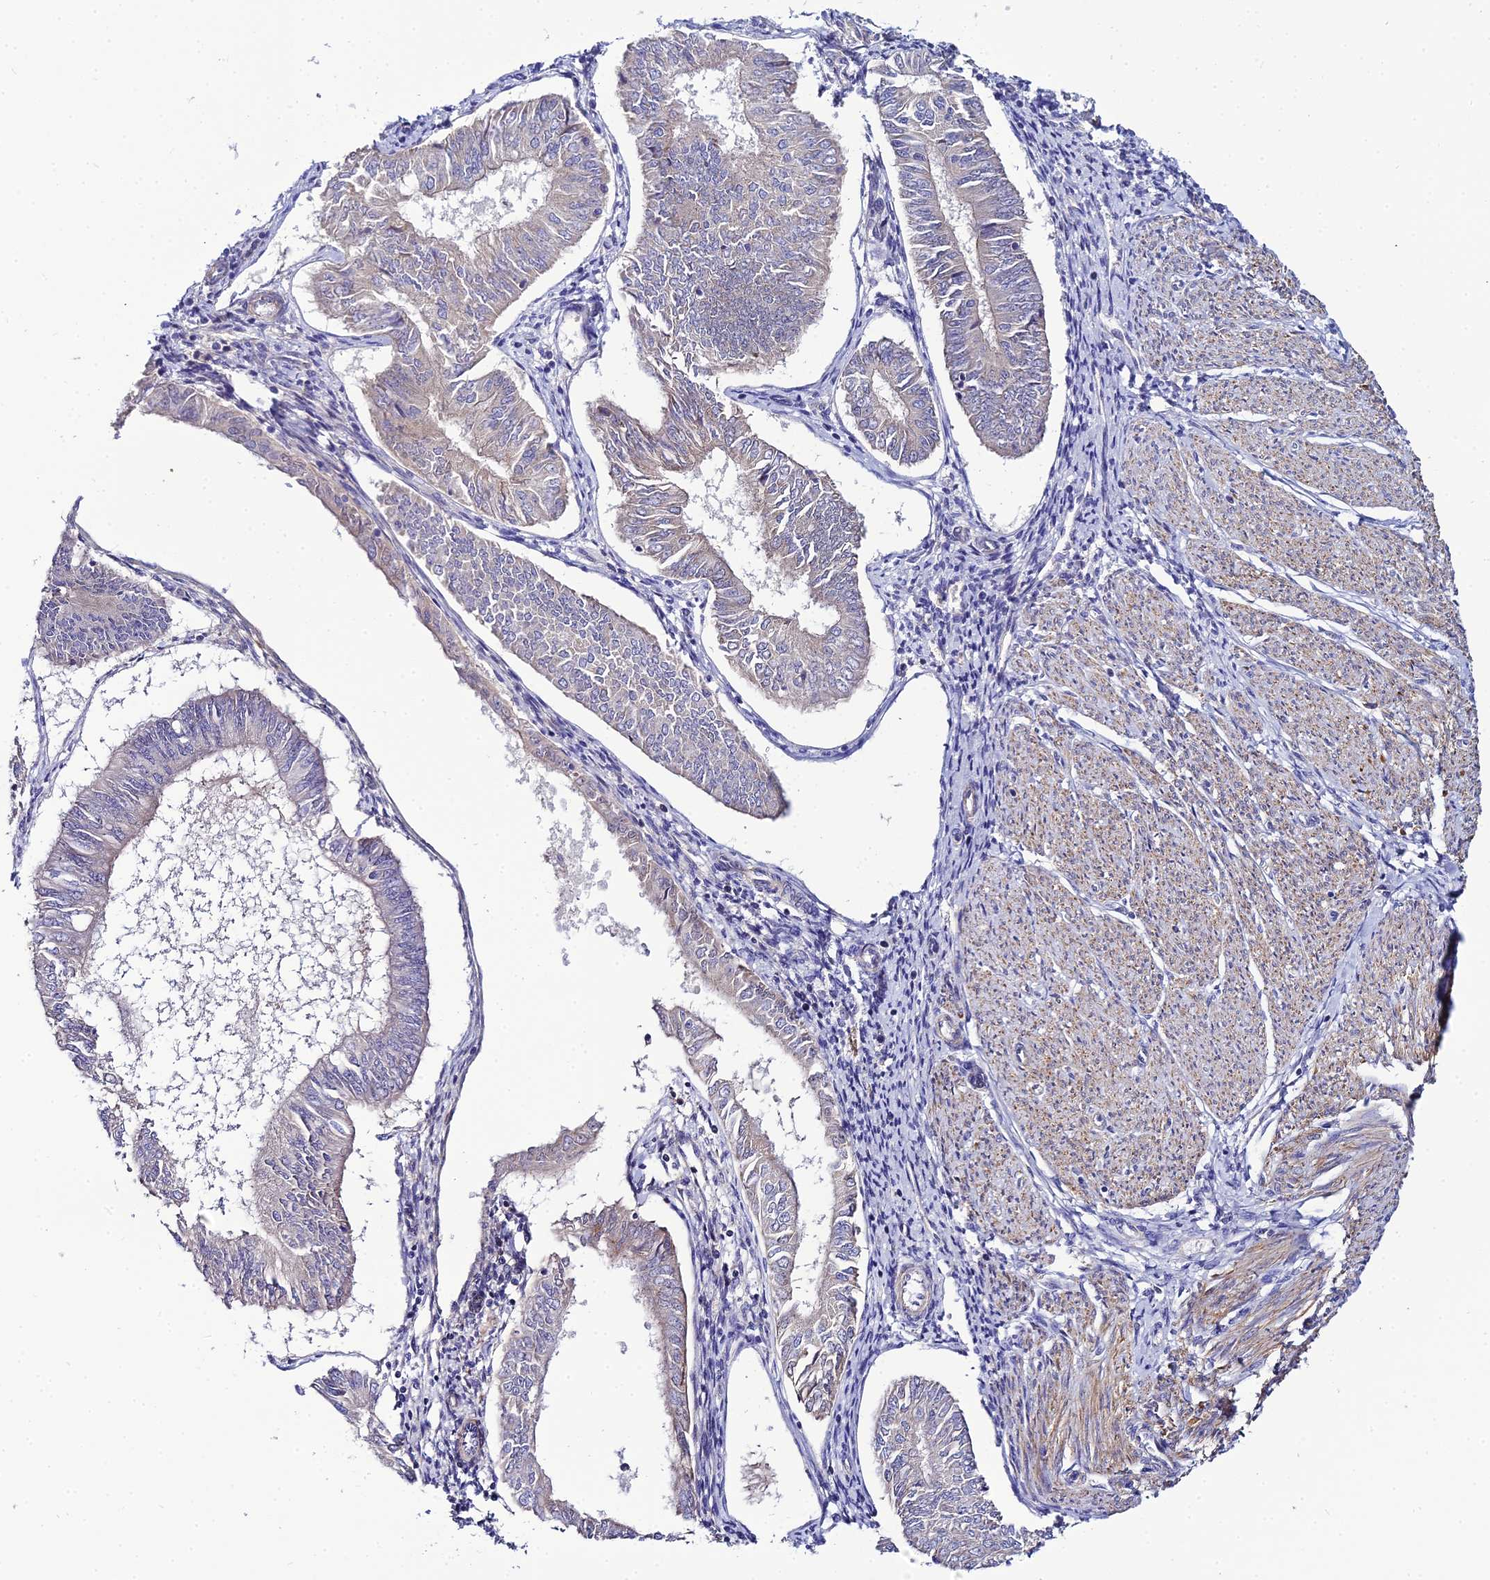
{"staining": {"intensity": "weak", "quantity": "<25%", "location": "cytoplasmic/membranous"}, "tissue": "endometrial cancer", "cell_type": "Tumor cells", "image_type": "cancer", "snomed": [{"axis": "morphology", "description": "Adenocarcinoma, NOS"}, {"axis": "topography", "description": "Endometrium"}], "caption": "Adenocarcinoma (endometrial) was stained to show a protein in brown. There is no significant staining in tumor cells. (Brightfield microscopy of DAB (3,3'-diaminobenzidine) IHC at high magnification).", "gene": "ACOT2", "patient": {"sex": "female", "age": 58}}